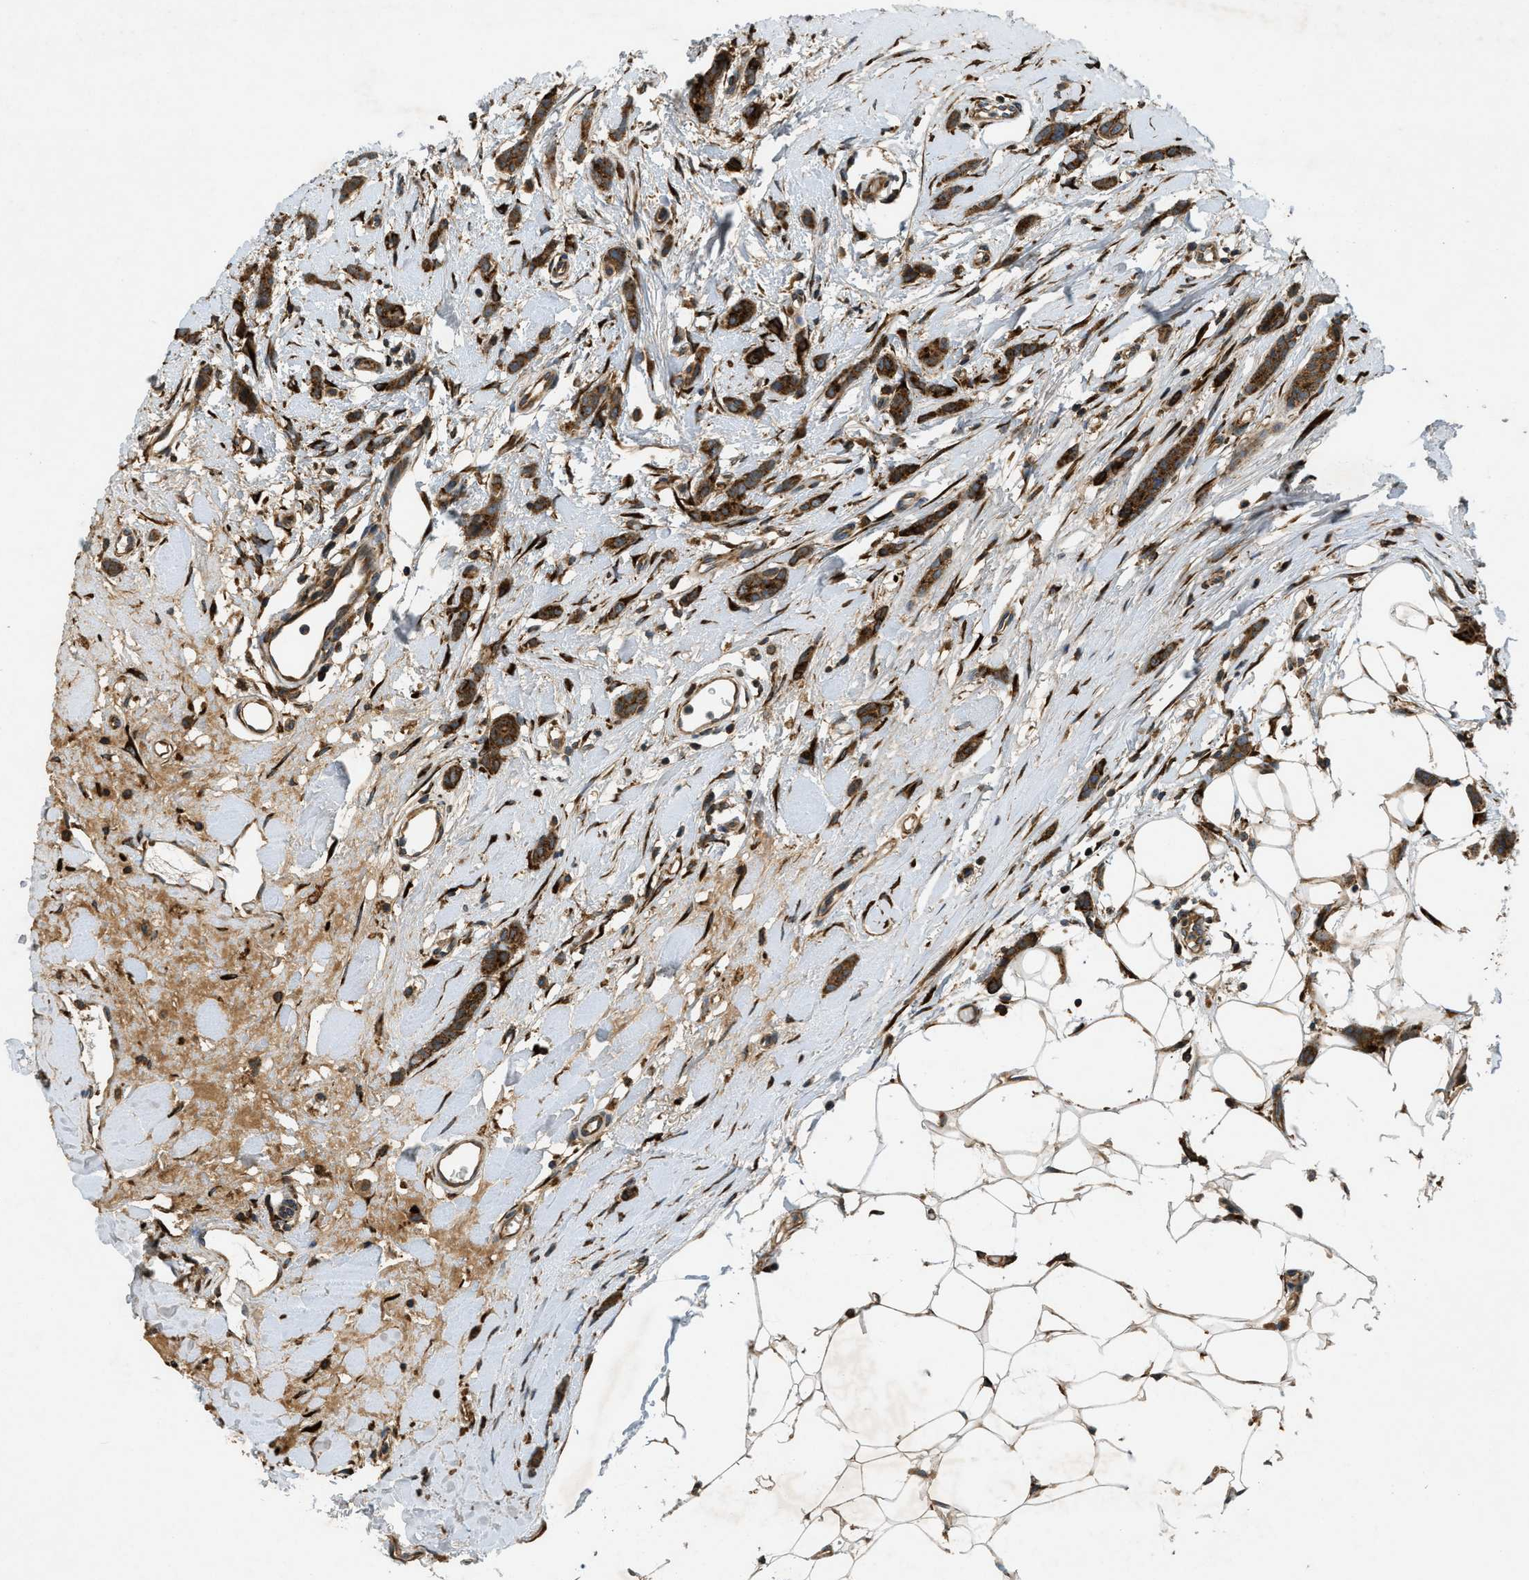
{"staining": {"intensity": "moderate", "quantity": ">75%", "location": "cytoplasmic/membranous"}, "tissue": "breast cancer", "cell_type": "Tumor cells", "image_type": "cancer", "snomed": [{"axis": "morphology", "description": "Lobular carcinoma"}, {"axis": "topography", "description": "Skin"}, {"axis": "topography", "description": "Breast"}], "caption": "Human breast cancer stained with a brown dye displays moderate cytoplasmic/membranous positive expression in approximately >75% of tumor cells.", "gene": "PCDH18", "patient": {"sex": "female", "age": 46}}